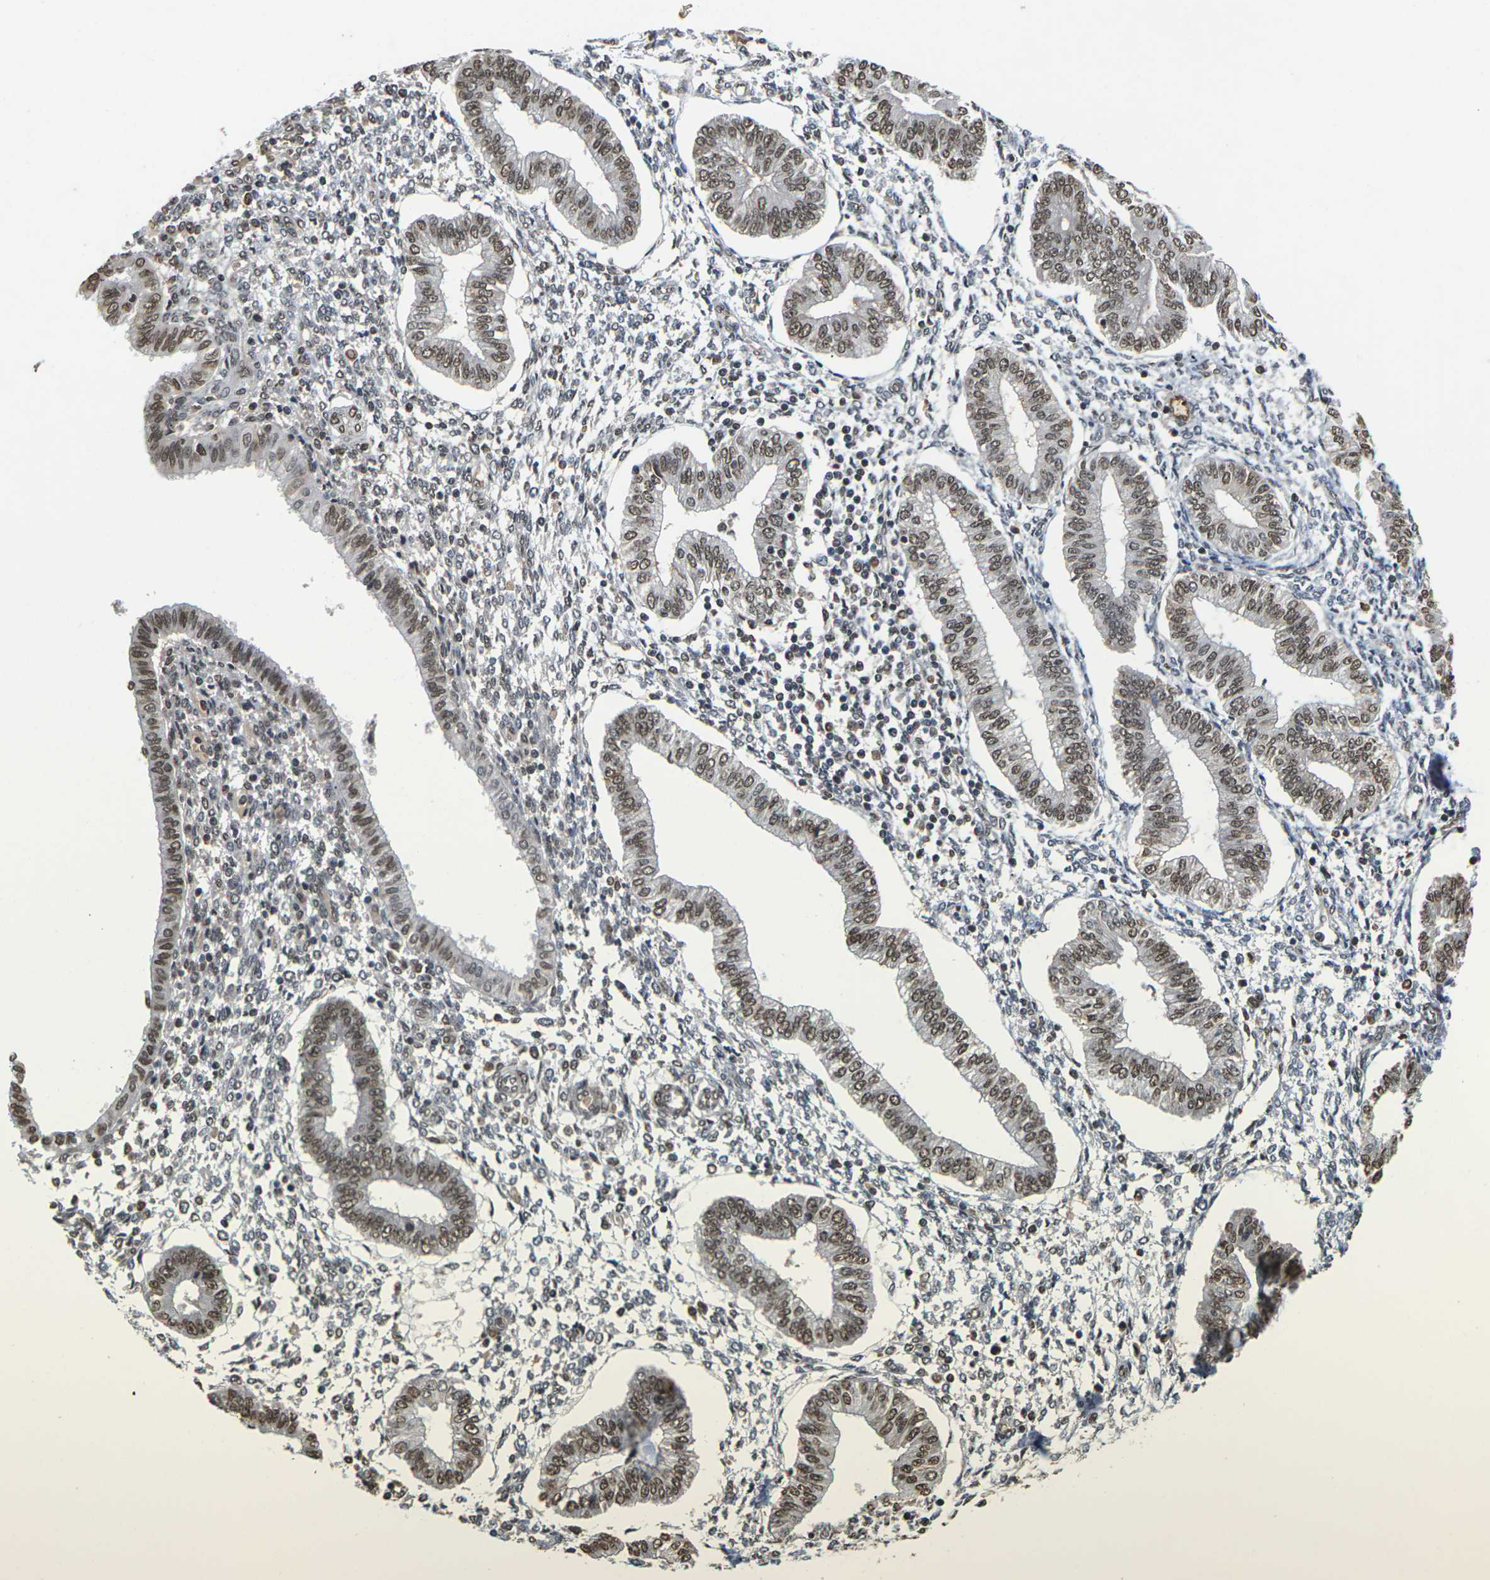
{"staining": {"intensity": "moderate", "quantity": "25%-75%", "location": "nuclear"}, "tissue": "endometrium", "cell_type": "Cells in endometrial stroma", "image_type": "normal", "snomed": [{"axis": "morphology", "description": "Normal tissue, NOS"}, {"axis": "topography", "description": "Endometrium"}], "caption": "A high-resolution histopathology image shows immunohistochemistry staining of normal endometrium, which exhibits moderate nuclear expression in about 25%-75% of cells in endometrial stroma.", "gene": "NELFA", "patient": {"sex": "female", "age": 50}}